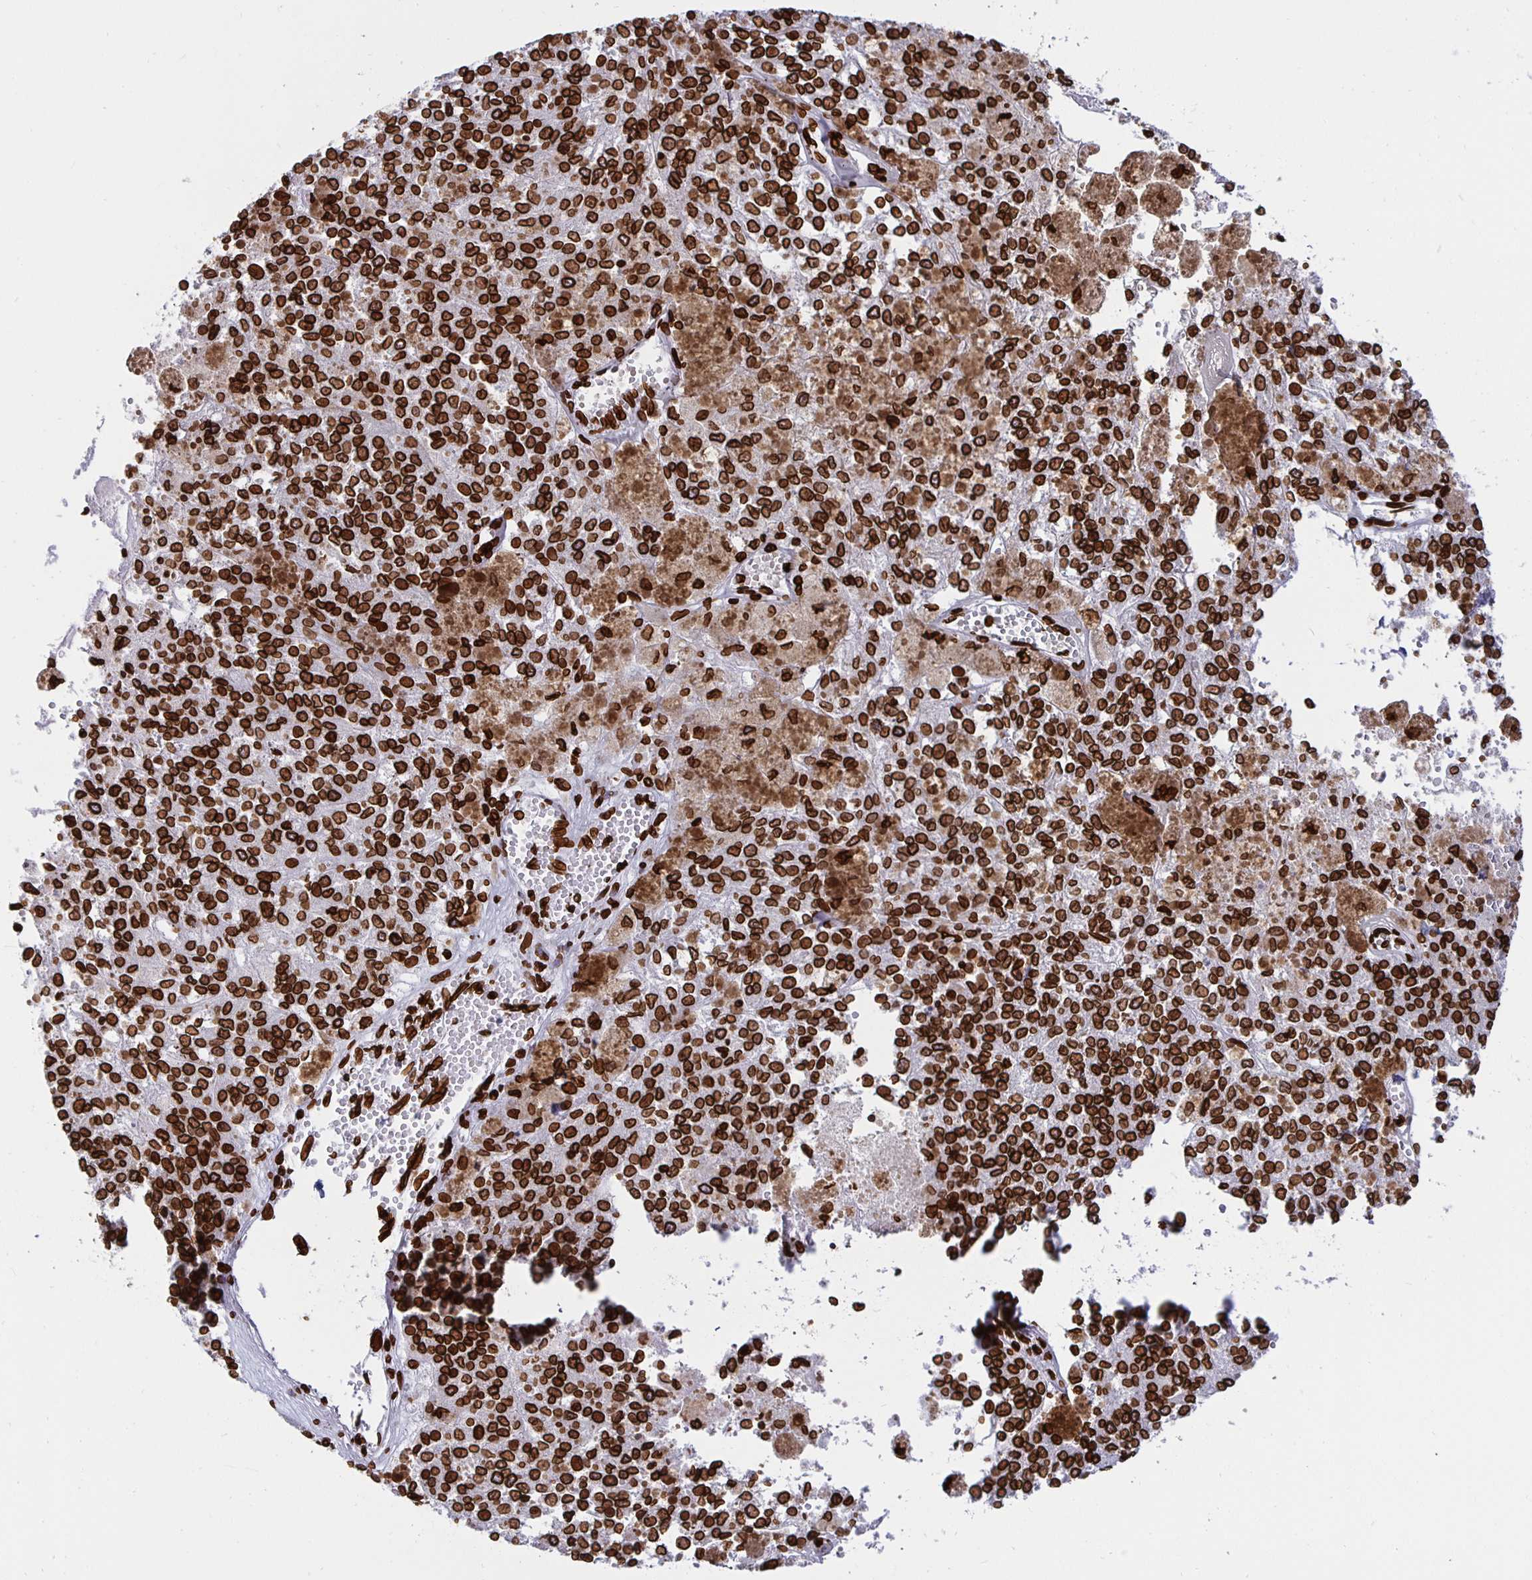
{"staining": {"intensity": "strong", "quantity": ">75%", "location": "cytoplasmic/membranous,nuclear"}, "tissue": "melanoma", "cell_type": "Tumor cells", "image_type": "cancer", "snomed": [{"axis": "morphology", "description": "Malignant melanoma, Metastatic site"}, {"axis": "topography", "description": "Lymph node"}], "caption": "Melanoma stained with a brown dye displays strong cytoplasmic/membranous and nuclear positive positivity in about >75% of tumor cells.", "gene": "LMNB1", "patient": {"sex": "female", "age": 64}}